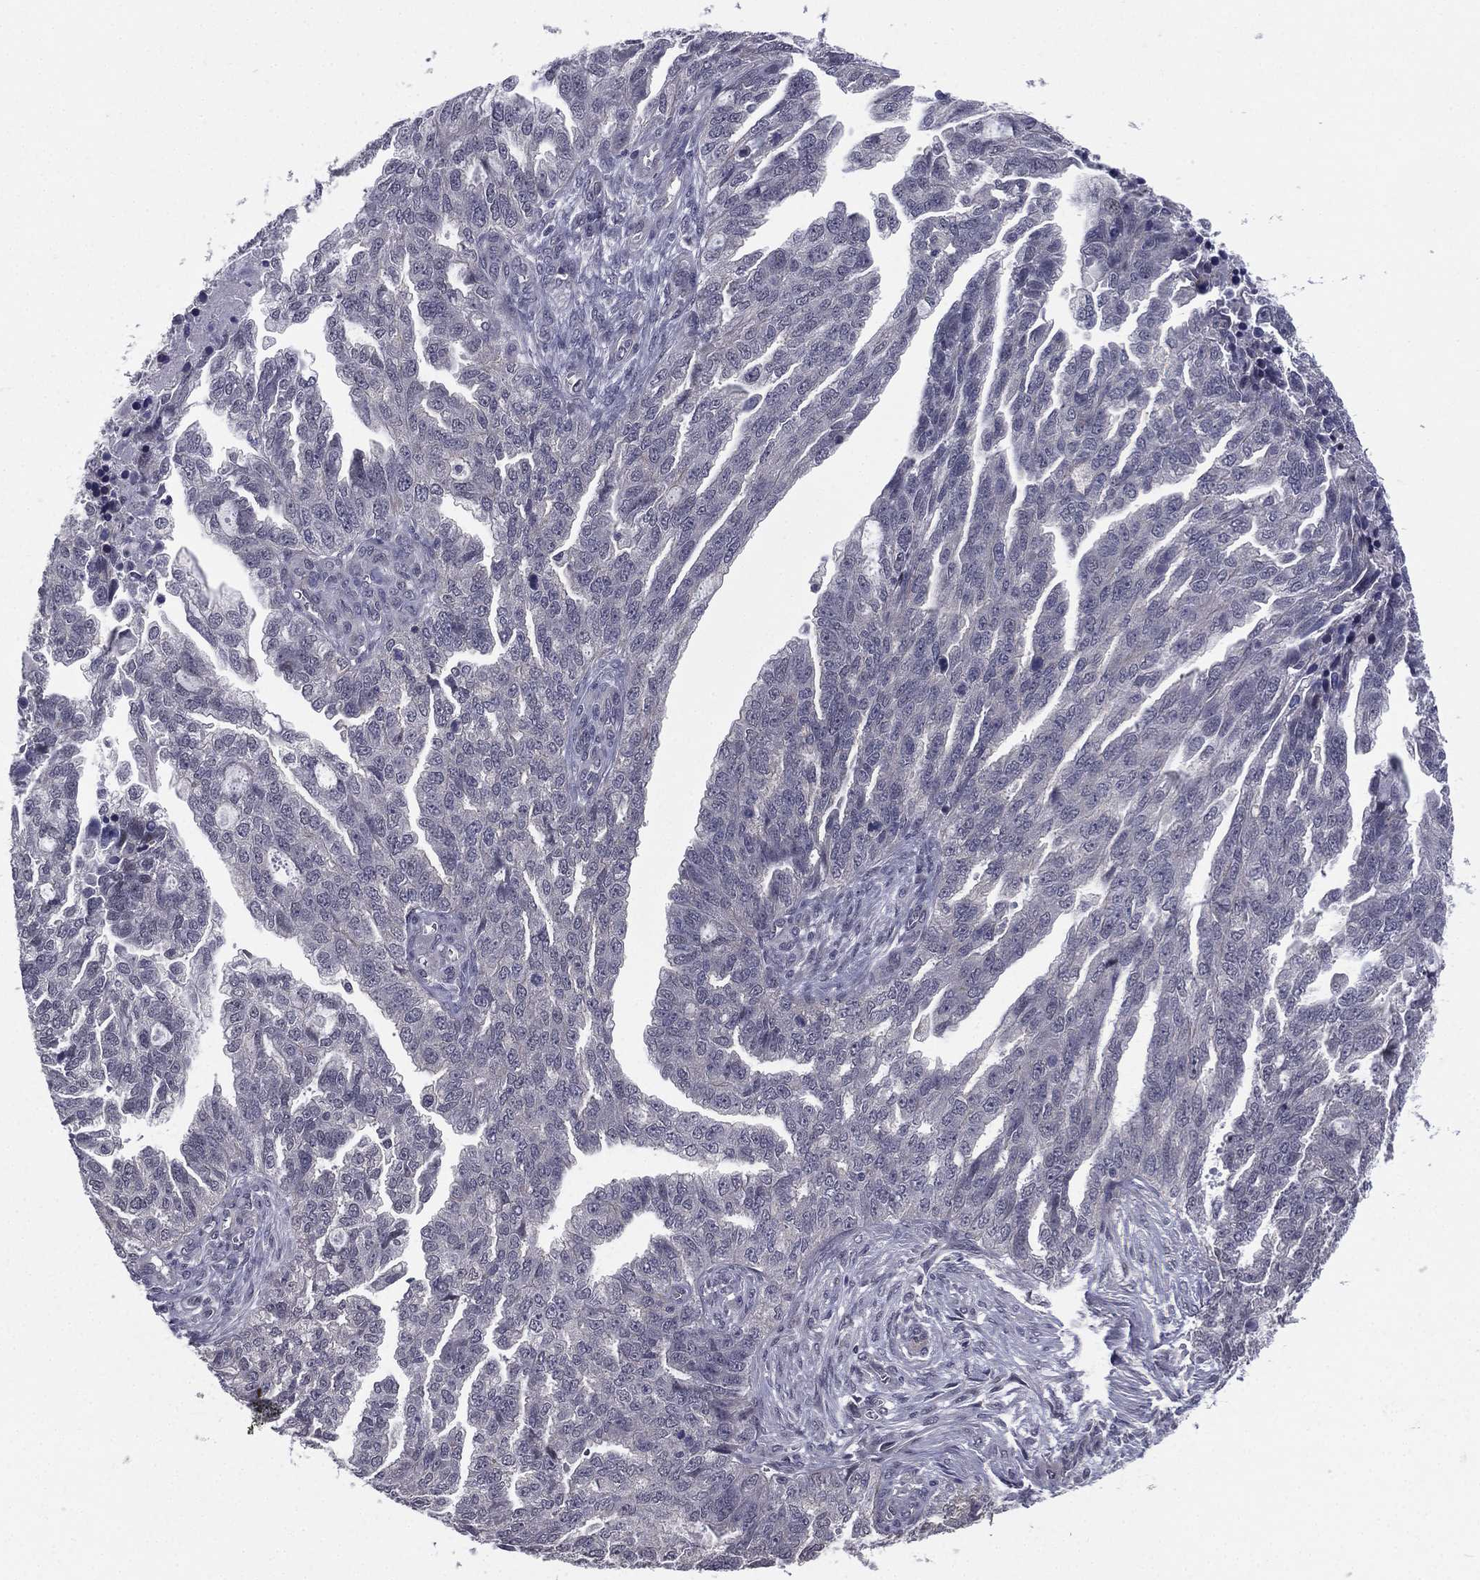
{"staining": {"intensity": "negative", "quantity": "none", "location": "none"}, "tissue": "ovarian cancer", "cell_type": "Tumor cells", "image_type": "cancer", "snomed": [{"axis": "morphology", "description": "Cystadenocarcinoma, serous, NOS"}, {"axis": "topography", "description": "Ovary"}], "caption": "Ovarian serous cystadenocarcinoma stained for a protein using immunohistochemistry exhibits no positivity tumor cells.", "gene": "ACTRT2", "patient": {"sex": "female", "age": 51}}